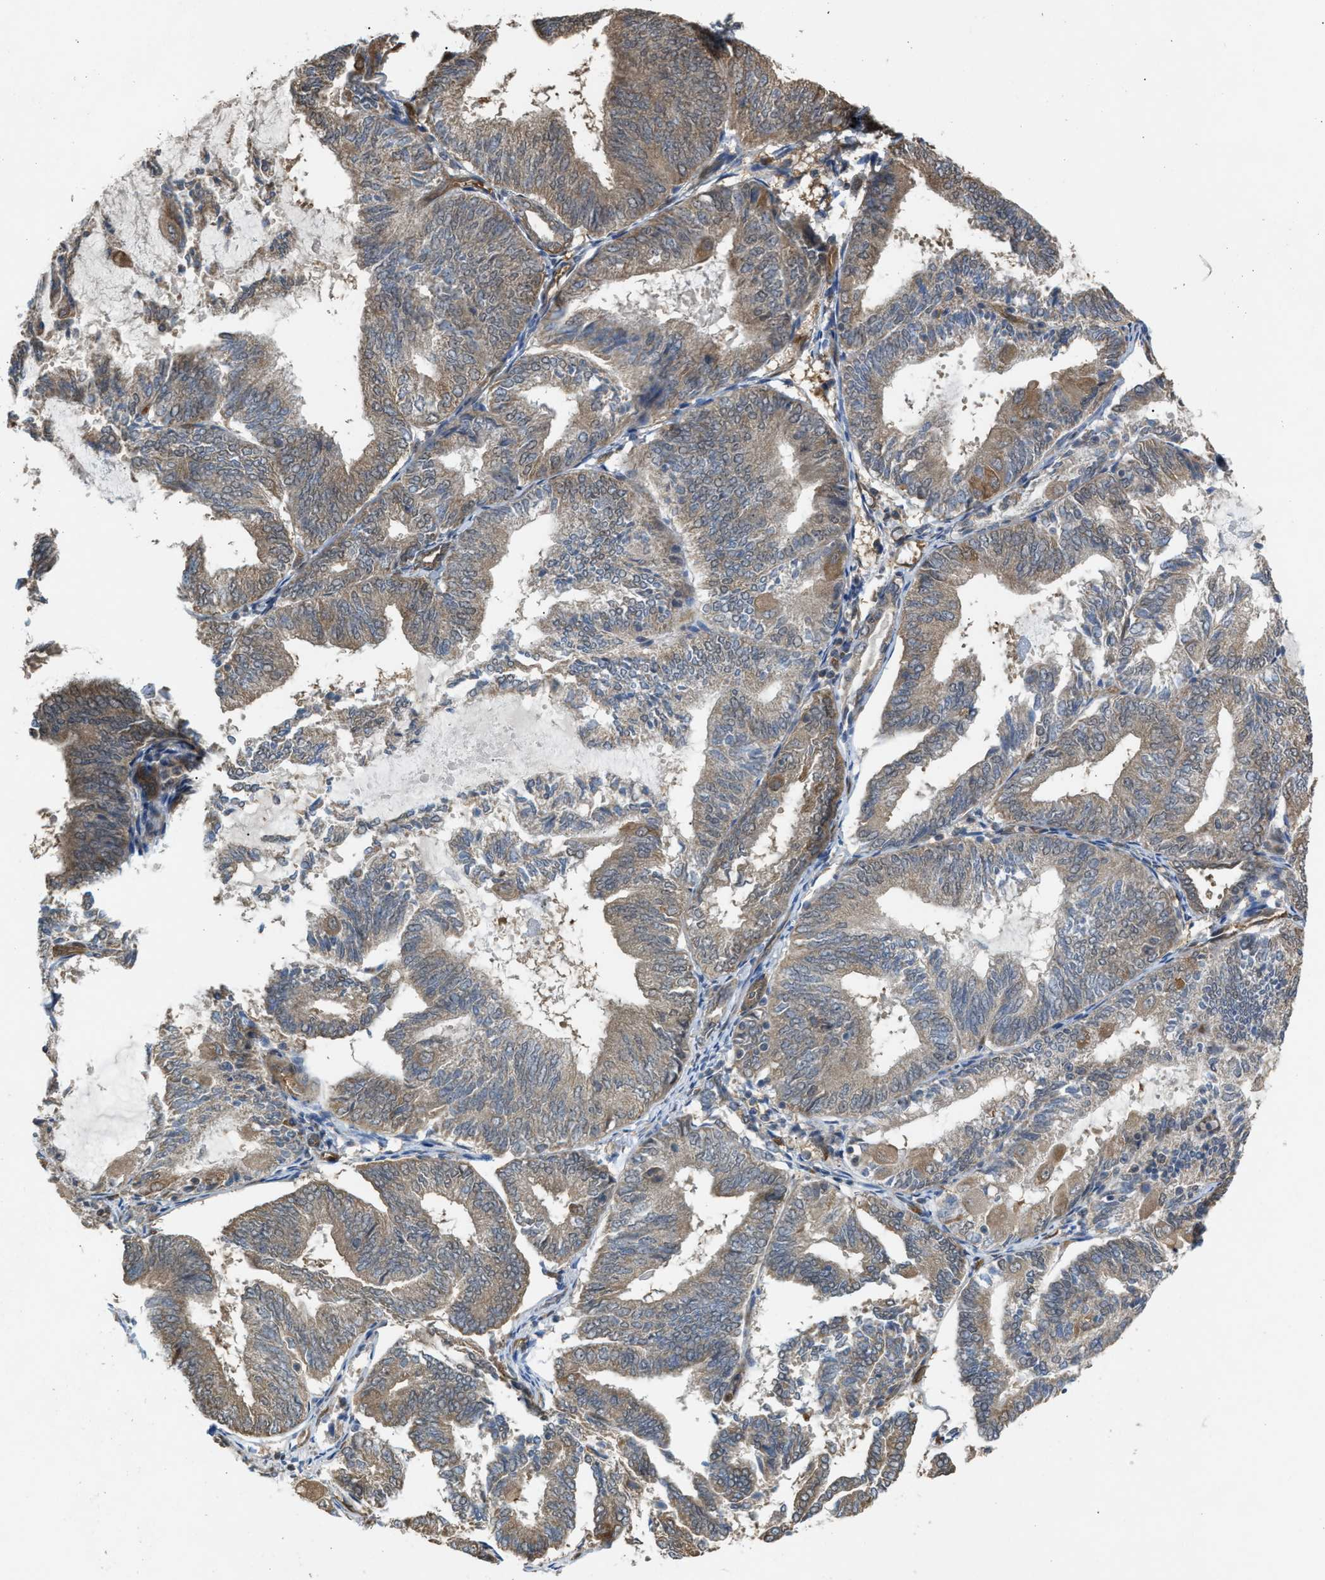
{"staining": {"intensity": "weak", "quantity": ">75%", "location": "cytoplasmic/membranous"}, "tissue": "endometrial cancer", "cell_type": "Tumor cells", "image_type": "cancer", "snomed": [{"axis": "morphology", "description": "Adenocarcinoma, NOS"}, {"axis": "topography", "description": "Endometrium"}], "caption": "Immunohistochemistry (IHC) photomicrograph of human endometrial adenocarcinoma stained for a protein (brown), which demonstrates low levels of weak cytoplasmic/membranous staining in about >75% of tumor cells.", "gene": "BAG3", "patient": {"sex": "female", "age": 81}}